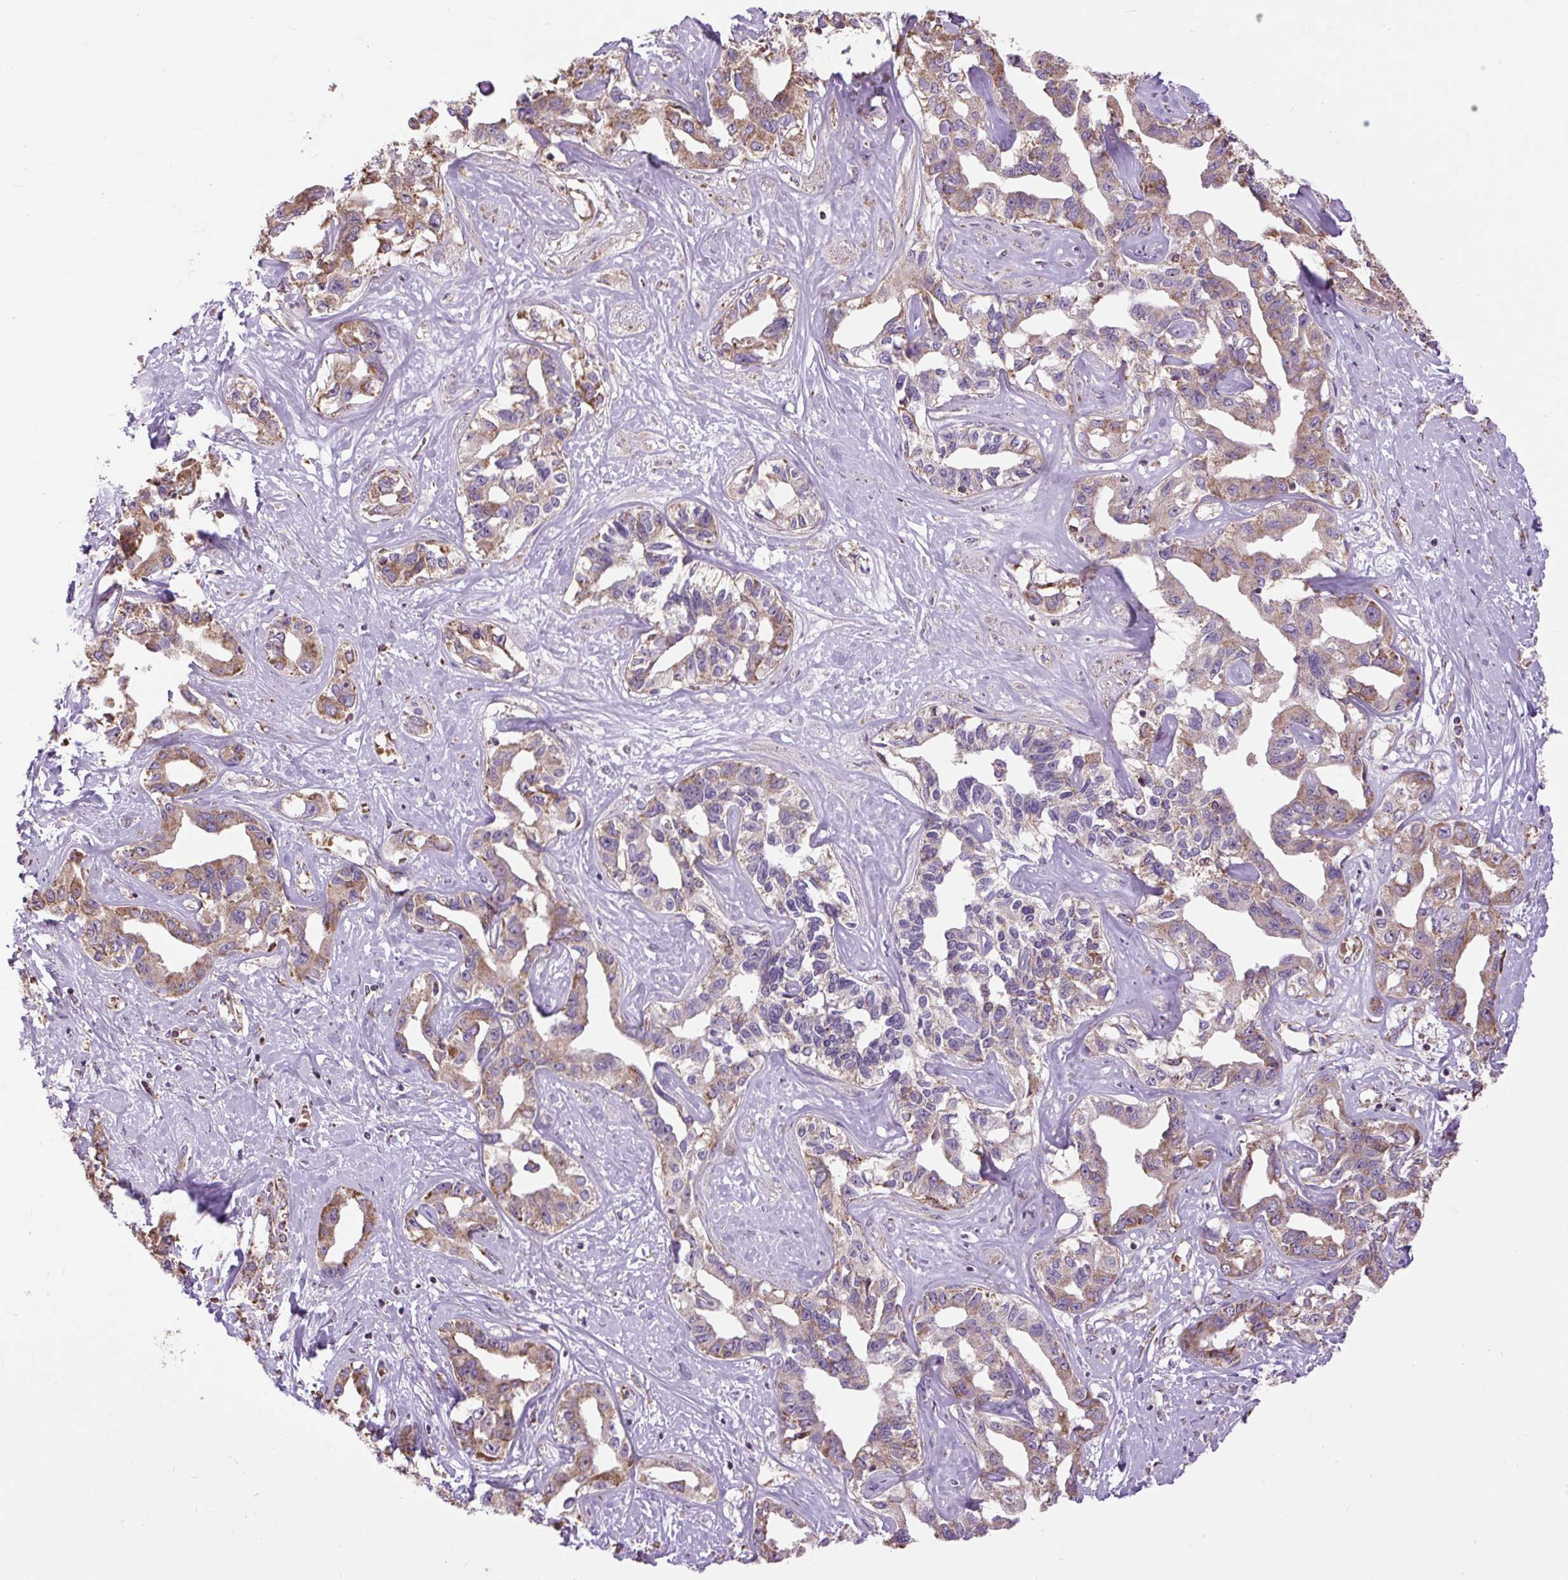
{"staining": {"intensity": "moderate", "quantity": ">75%", "location": "cytoplasmic/membranous"}, "tissue": "liver cancer", "cell_type": "Tumor cells", "image_type": "cancer", "snomed": [{"axis": "morphology", "description": "Cholangiocarcinoma"}, {"axis": "topography", "description": "Liver"}], "caption": "Immunohistochemistry image of human liver cancer stained for a protein (brown), which reveals medium levels of moderate cytoplasmic/membranous staining in approximately >75% of tumor cells.", "gene": "PLCG1", "patient": {"sex": "male", "age": 59}}